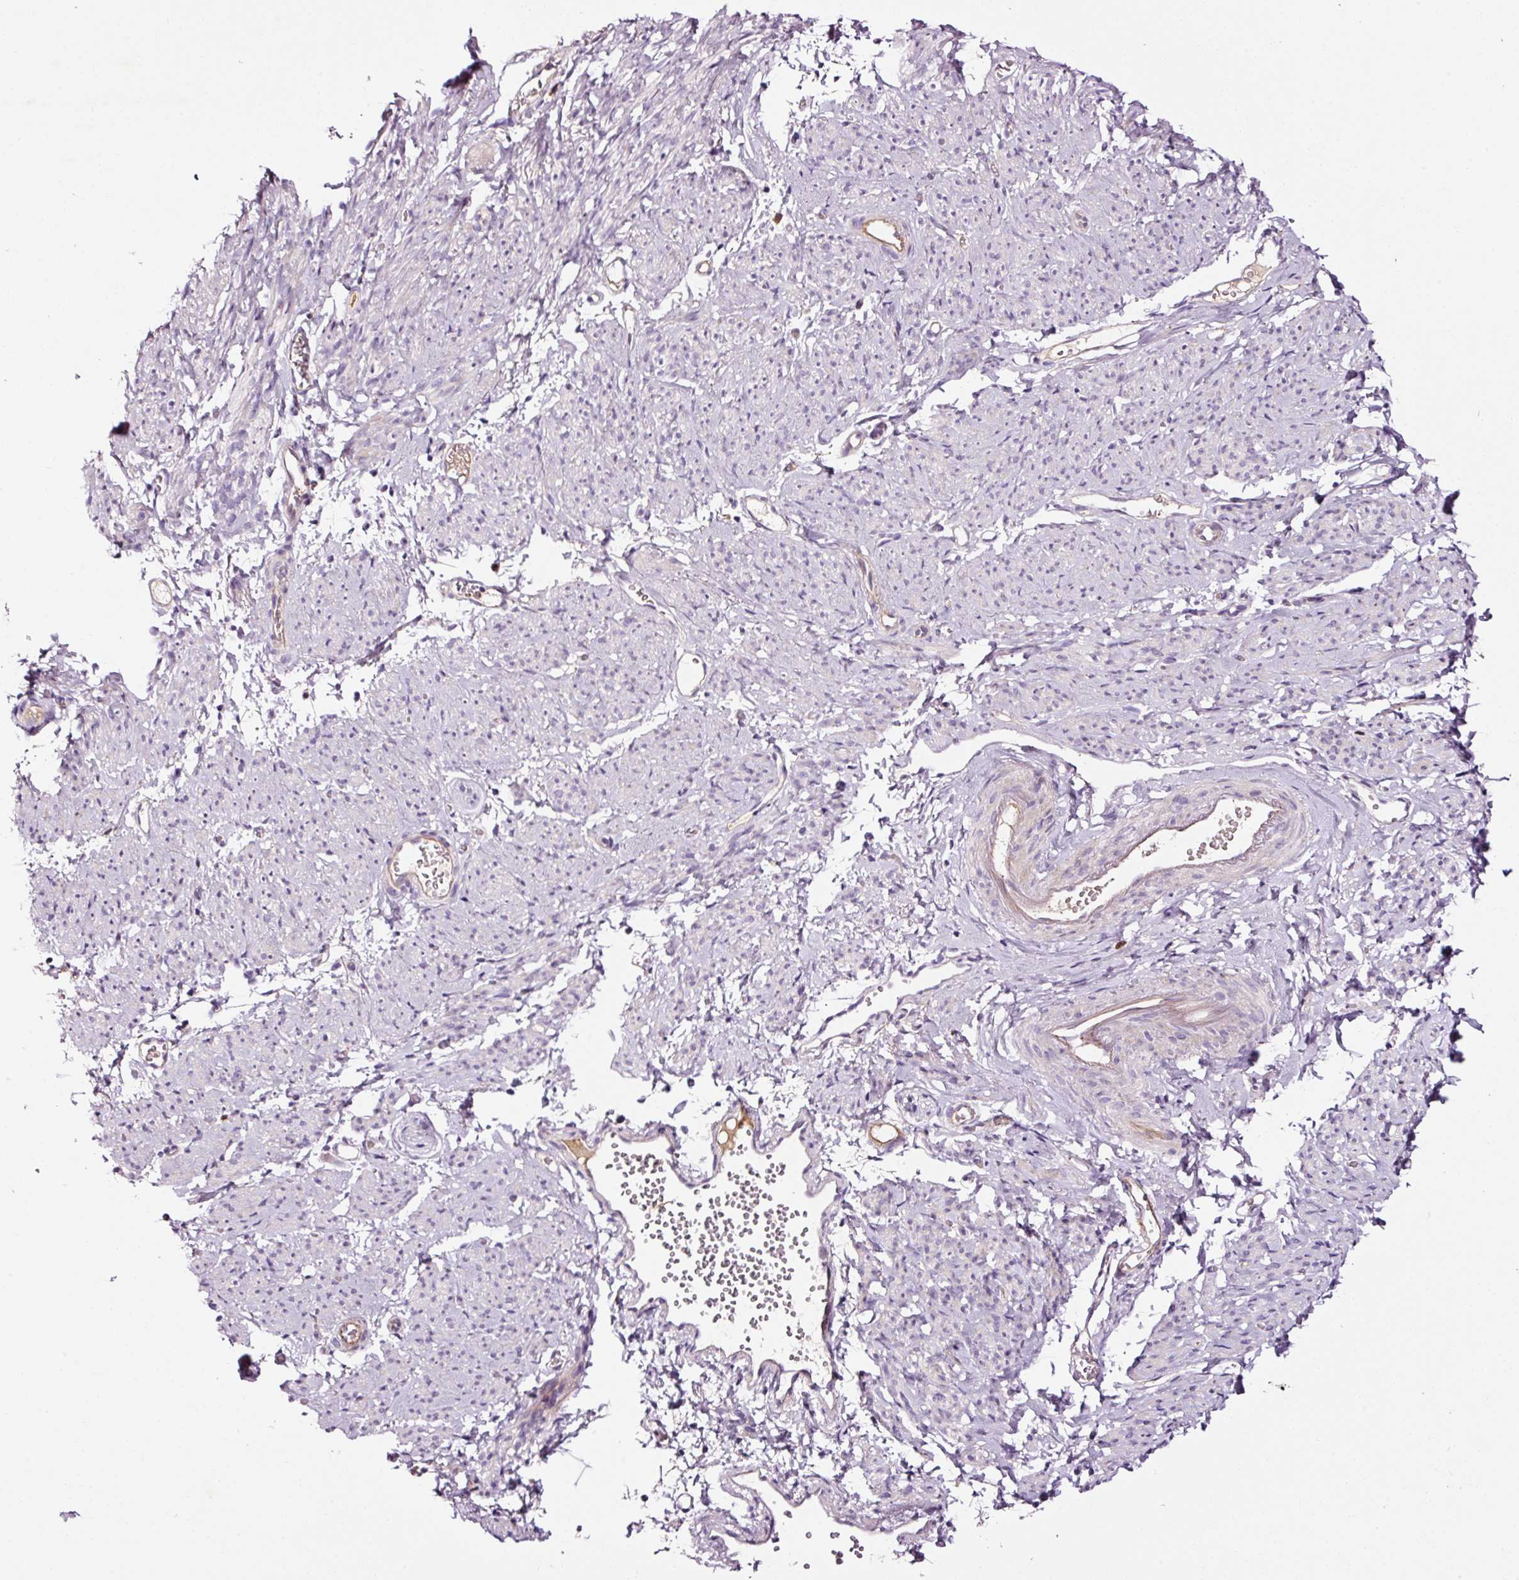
{"staining": {"intensity": "negative", "quantity": "none", "location": "none"}, "tissue": "smooth muscle", "cell_type": "Smooth muscle cells", "image_type": "normal", "snomed": [{"axis": "morphology", "description": "Normal tissue, NOS"}, {"axis": "topography", "description": "Smooth muscle"}], "caption": "DAB (3,3'-diaminobenzidine) immunohistochemical staining of benign smooth muscle reveals no significant positivity in smooth muscle cells. (DAB immunohistochemistry (IHC) with hematoxylin counter stain).", "gene": "ABCB4", "patient": {"sex": "female", "age": 65}}